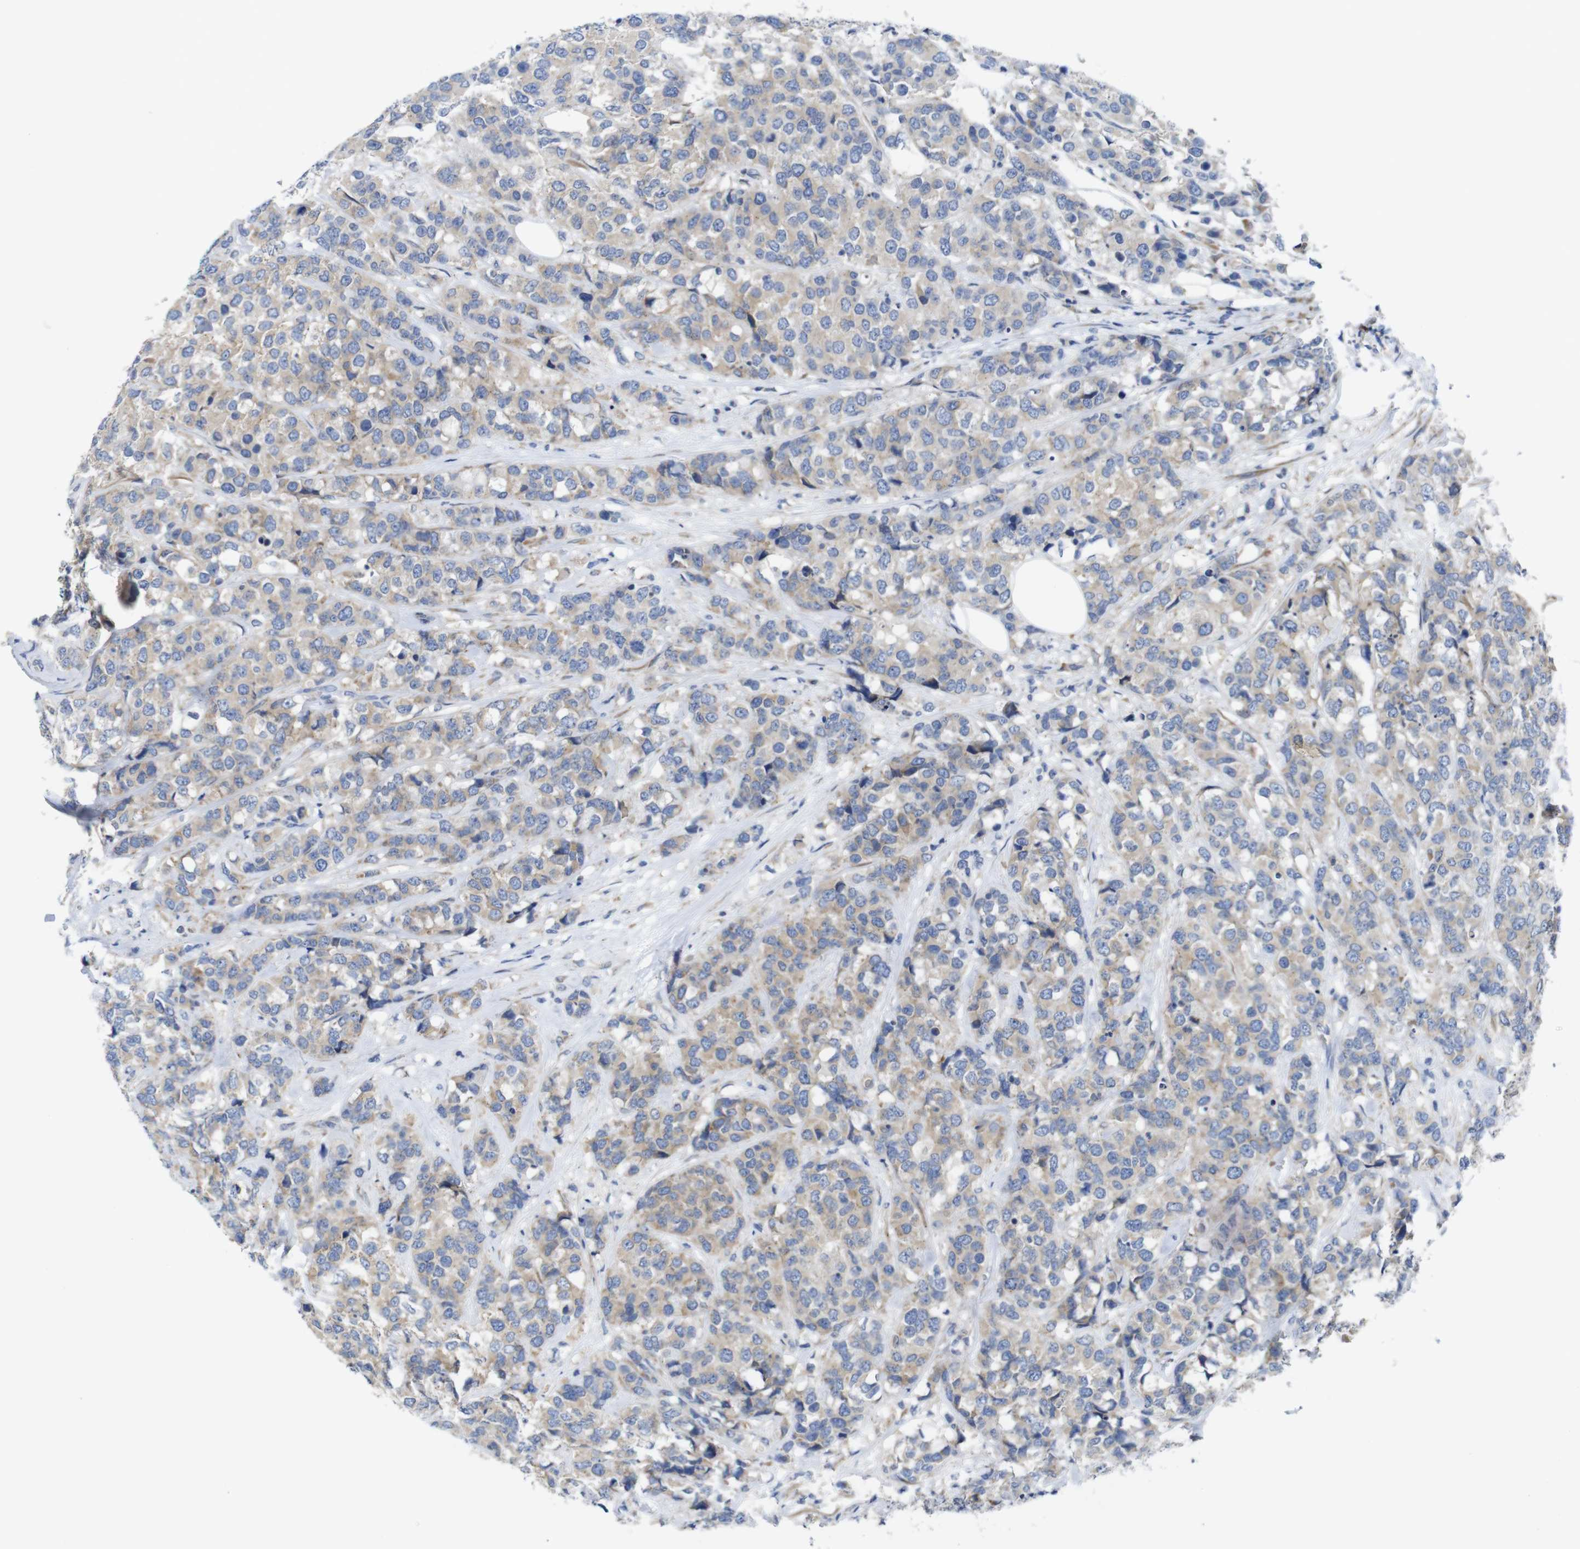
{"staining": {"intensity": "weak", "quantity": ">75%", "location": "cytoplasmic/membranous"}, "tissue": "breast cancer", "cell_type": "Tumor cells", "image_type": "cancer", "snomed": [{"axis": "morphology", "description": "Lobular carcinoma"}, {"axis": "topography", "description": "Breast"}], "caption": "Immunohistochemistry of human lobular carcinoma (breast) reveals low levels of weak cytoplasmic/membranous expression in about >75% of tumor cells.", "gene": "DDRGK1", "patient": {"sex": "female", "age": 59}}